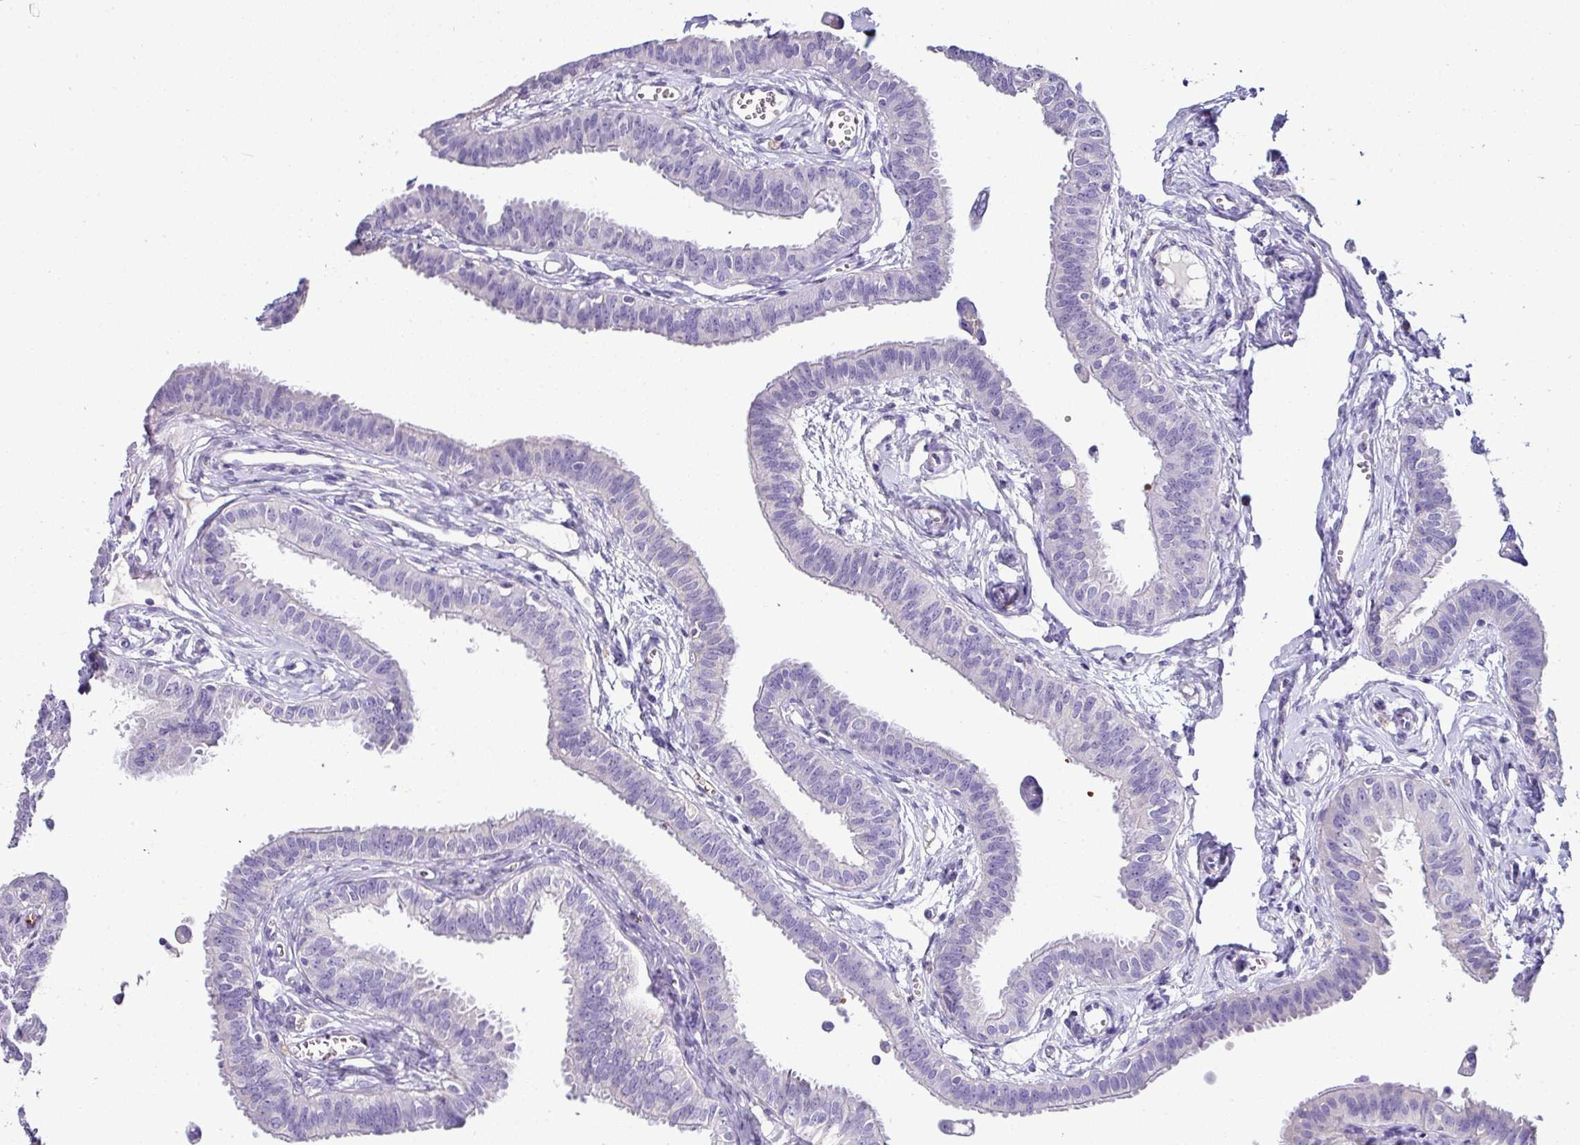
{"staining": {"intensity": "negative", "quantity": "none", "location": "none"}, "tissue": "fallopian tube", "cell_type": "Glandular cells", "image_type": "normal", "snomed": [{"axis": "morphology", "description": "Normal tissue, NOS"}, {"axis": "morphology", "description": "Carcinoma, NOS"}, {"axis": "topography", "description": "Fallopian tube"}, {"axis": "topography", "description": "Ovary"}], "caption": "Glandular cells show no significant positivity in unremarkable fallopian tube.", "gene": "NAPSA", "patient": {"sex": "female", "age": 59}}